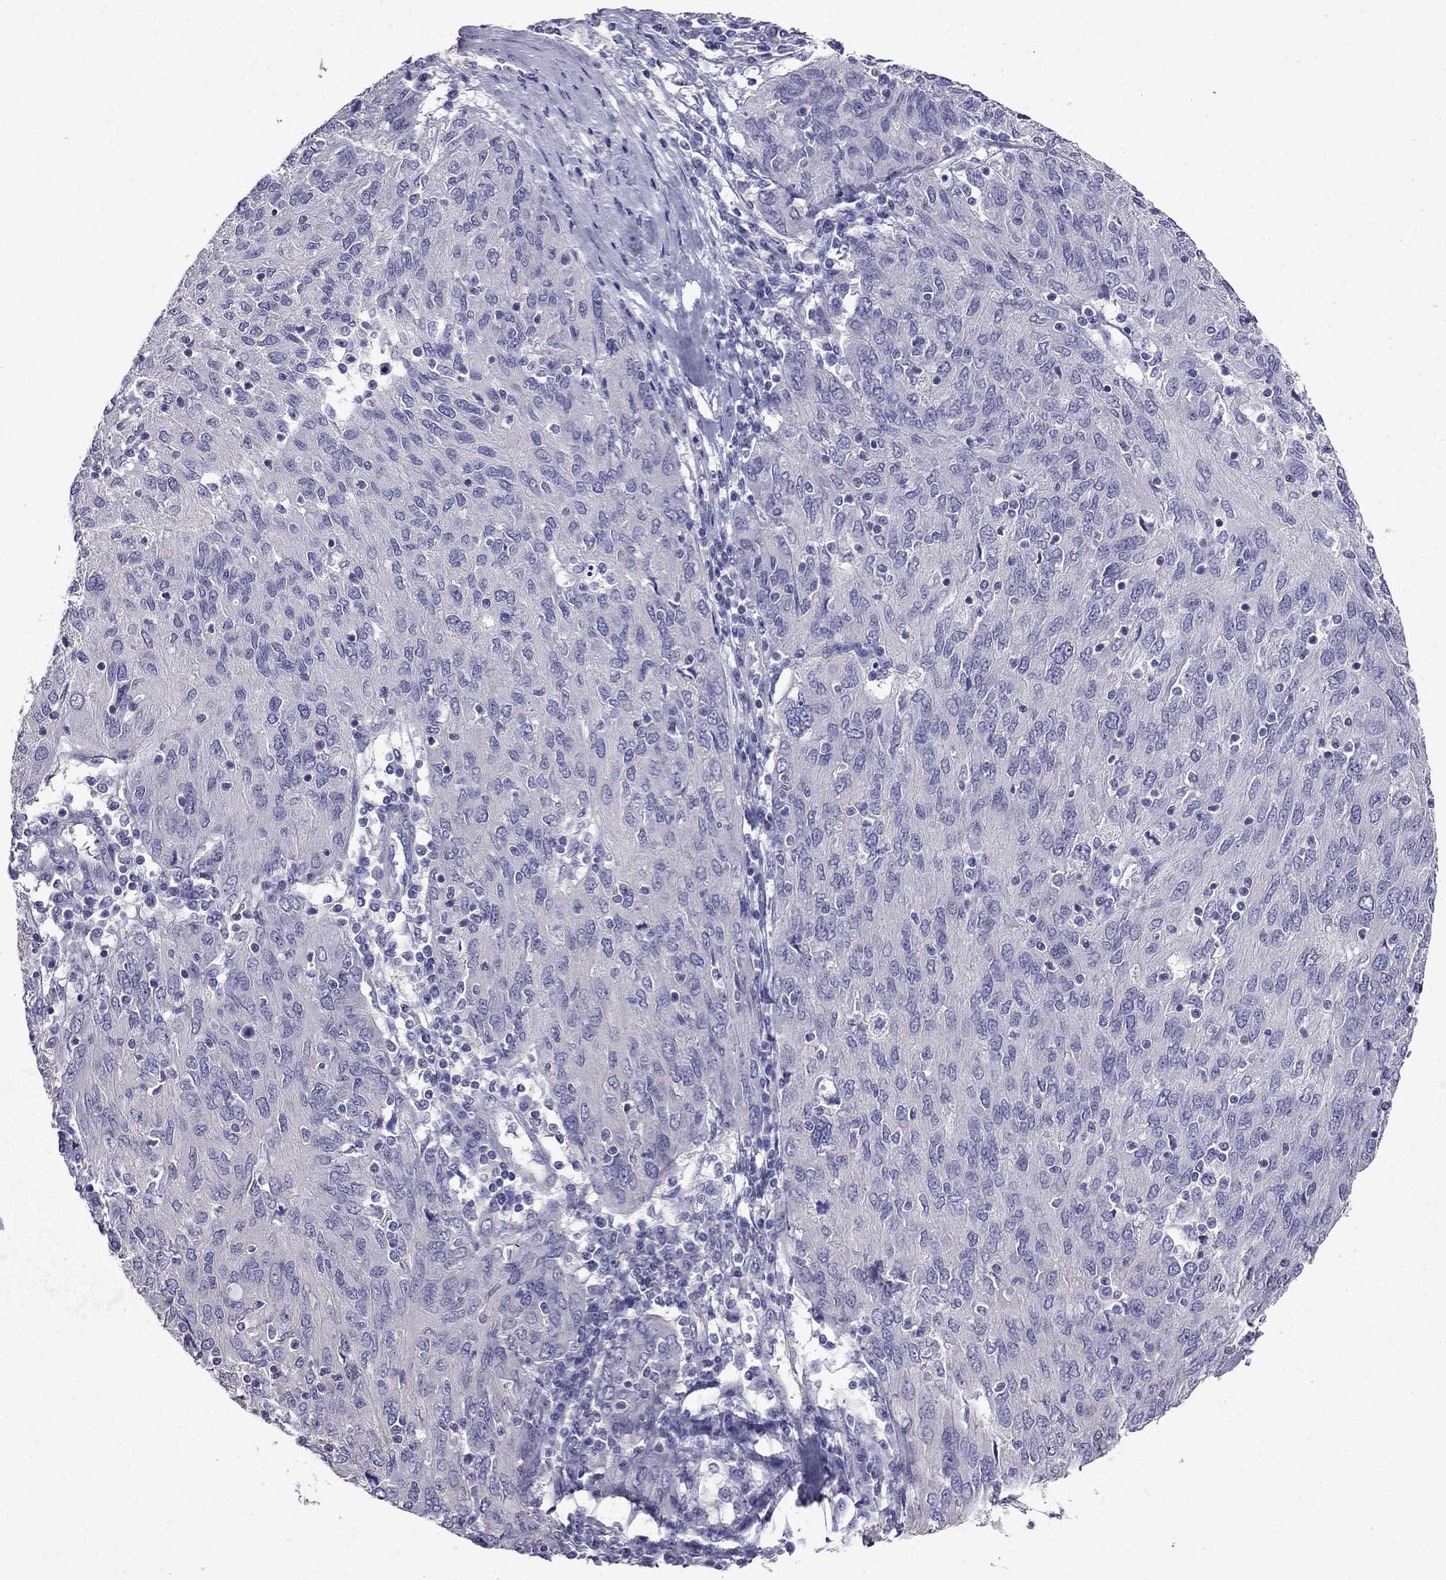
{"staining": {"intensity": "negative", "quantity": "none", "location": "none"}, "tissue": "ovarian cancer", "cell_type": "Tumor cells", "image_type": "cancer", "snomed": [{"axis": "morphology", "description": "Carcinoma, endometroid"}, {"axis": "topography", "description": "Ovary"}], "caption": "An immunohistochemistry (IHC) histopathology image of ovarian cancer is shown. There is no staining in tumor cells of ovarian cancer.", "gene": "SCNN1D", "patient": {"sex": "female", "age": 50}}